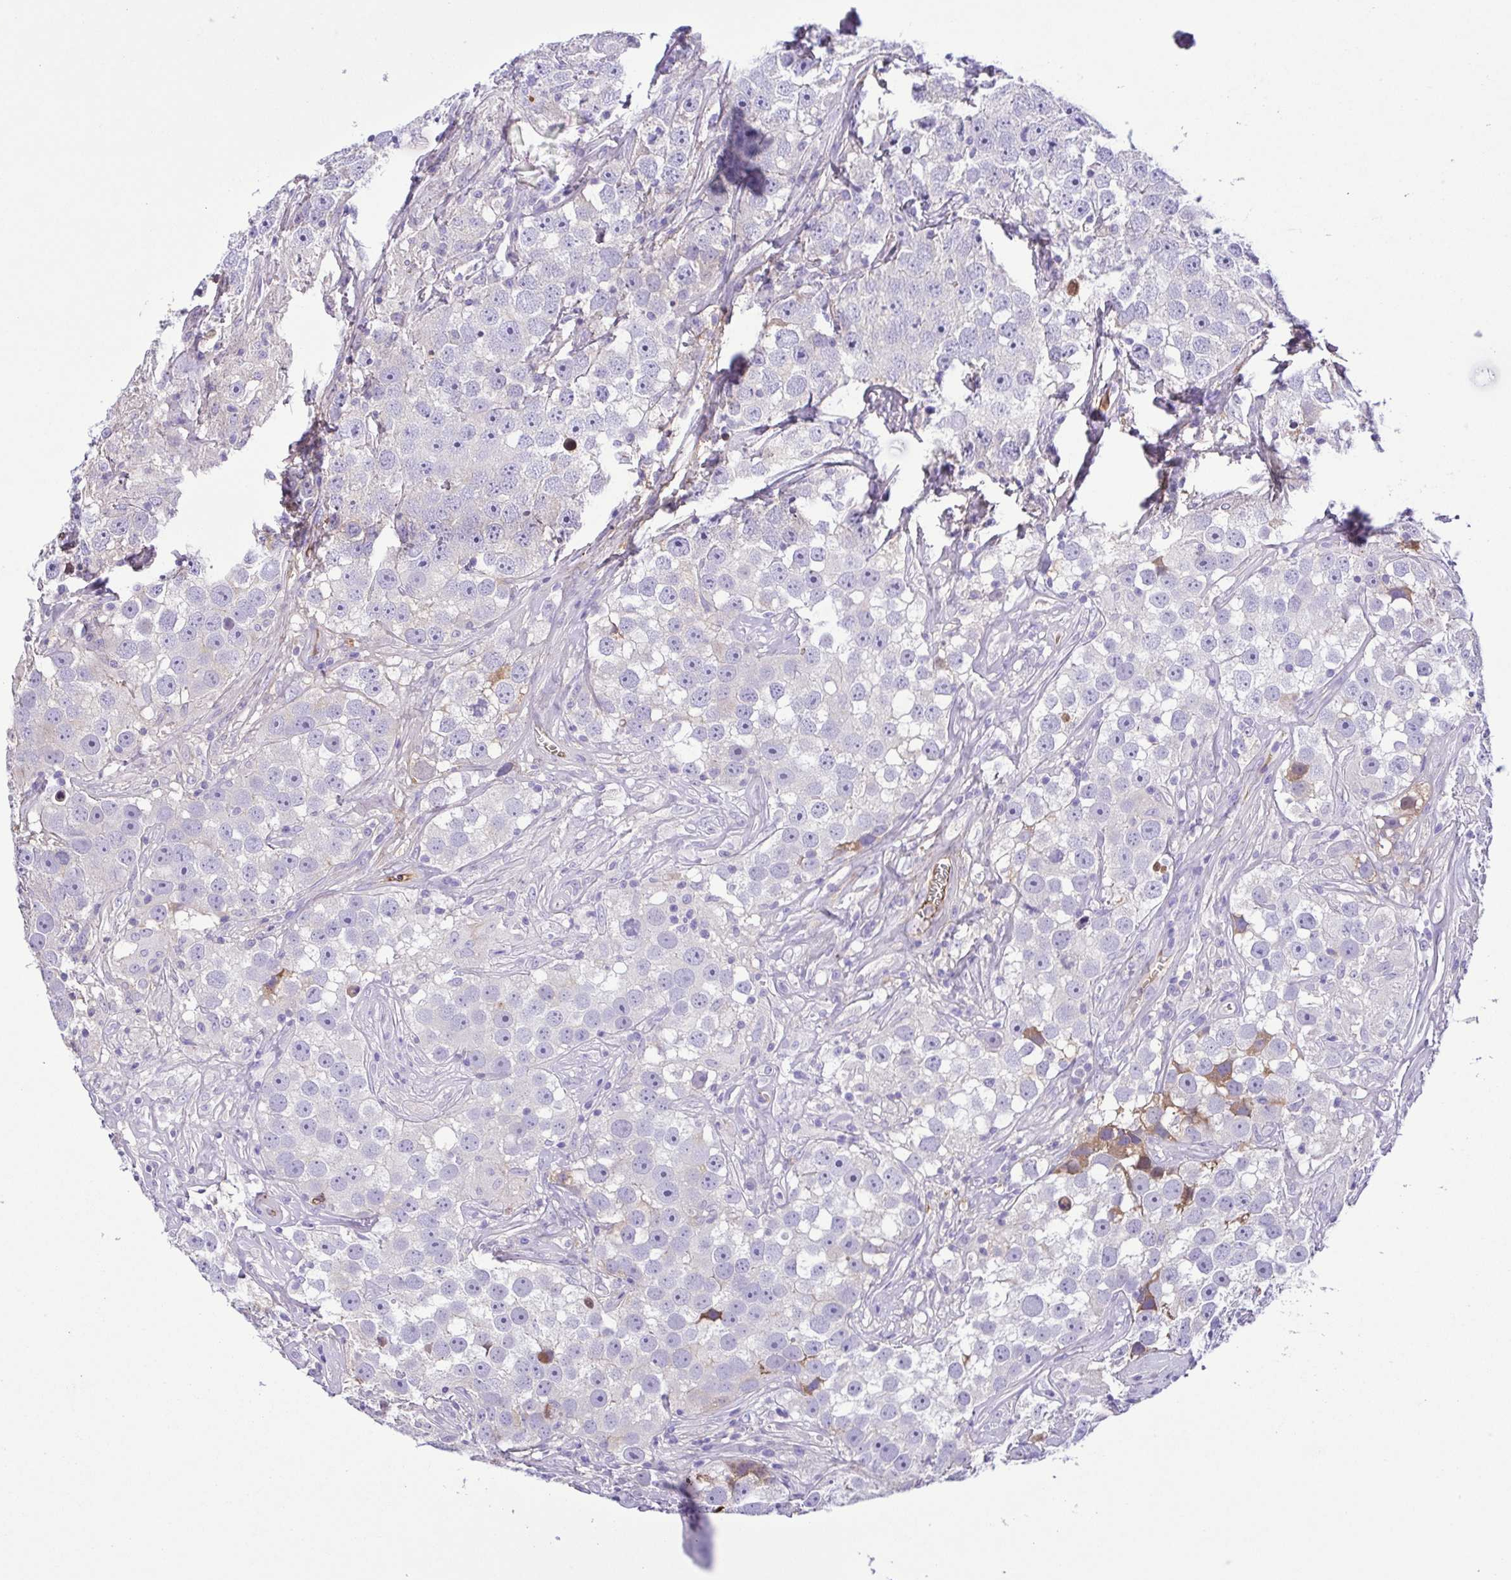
{"staining": {"intensity": "moderate", "quantity": "<25%", "location": "cytoplasmic/membranous"}, "tissue": "testis cancer", "cell_type": "Tumor cells", "image_type": "cancer", "snomed": [{"axis": "morphology", "description": "Seminoma, NOS"}, {"axis": "topography", "description": "Testis"}], "caption": "Immunohistochemical staining of testis cancer exhibits low levels of moderate cytoplasmic/membranous positivity in approximately <25% of tumor cells. Ihc stains the protein in brown and the nuclei are stained blue.", "gene": "IGFL1", "patient": {"sex": "male", "age": 49}}